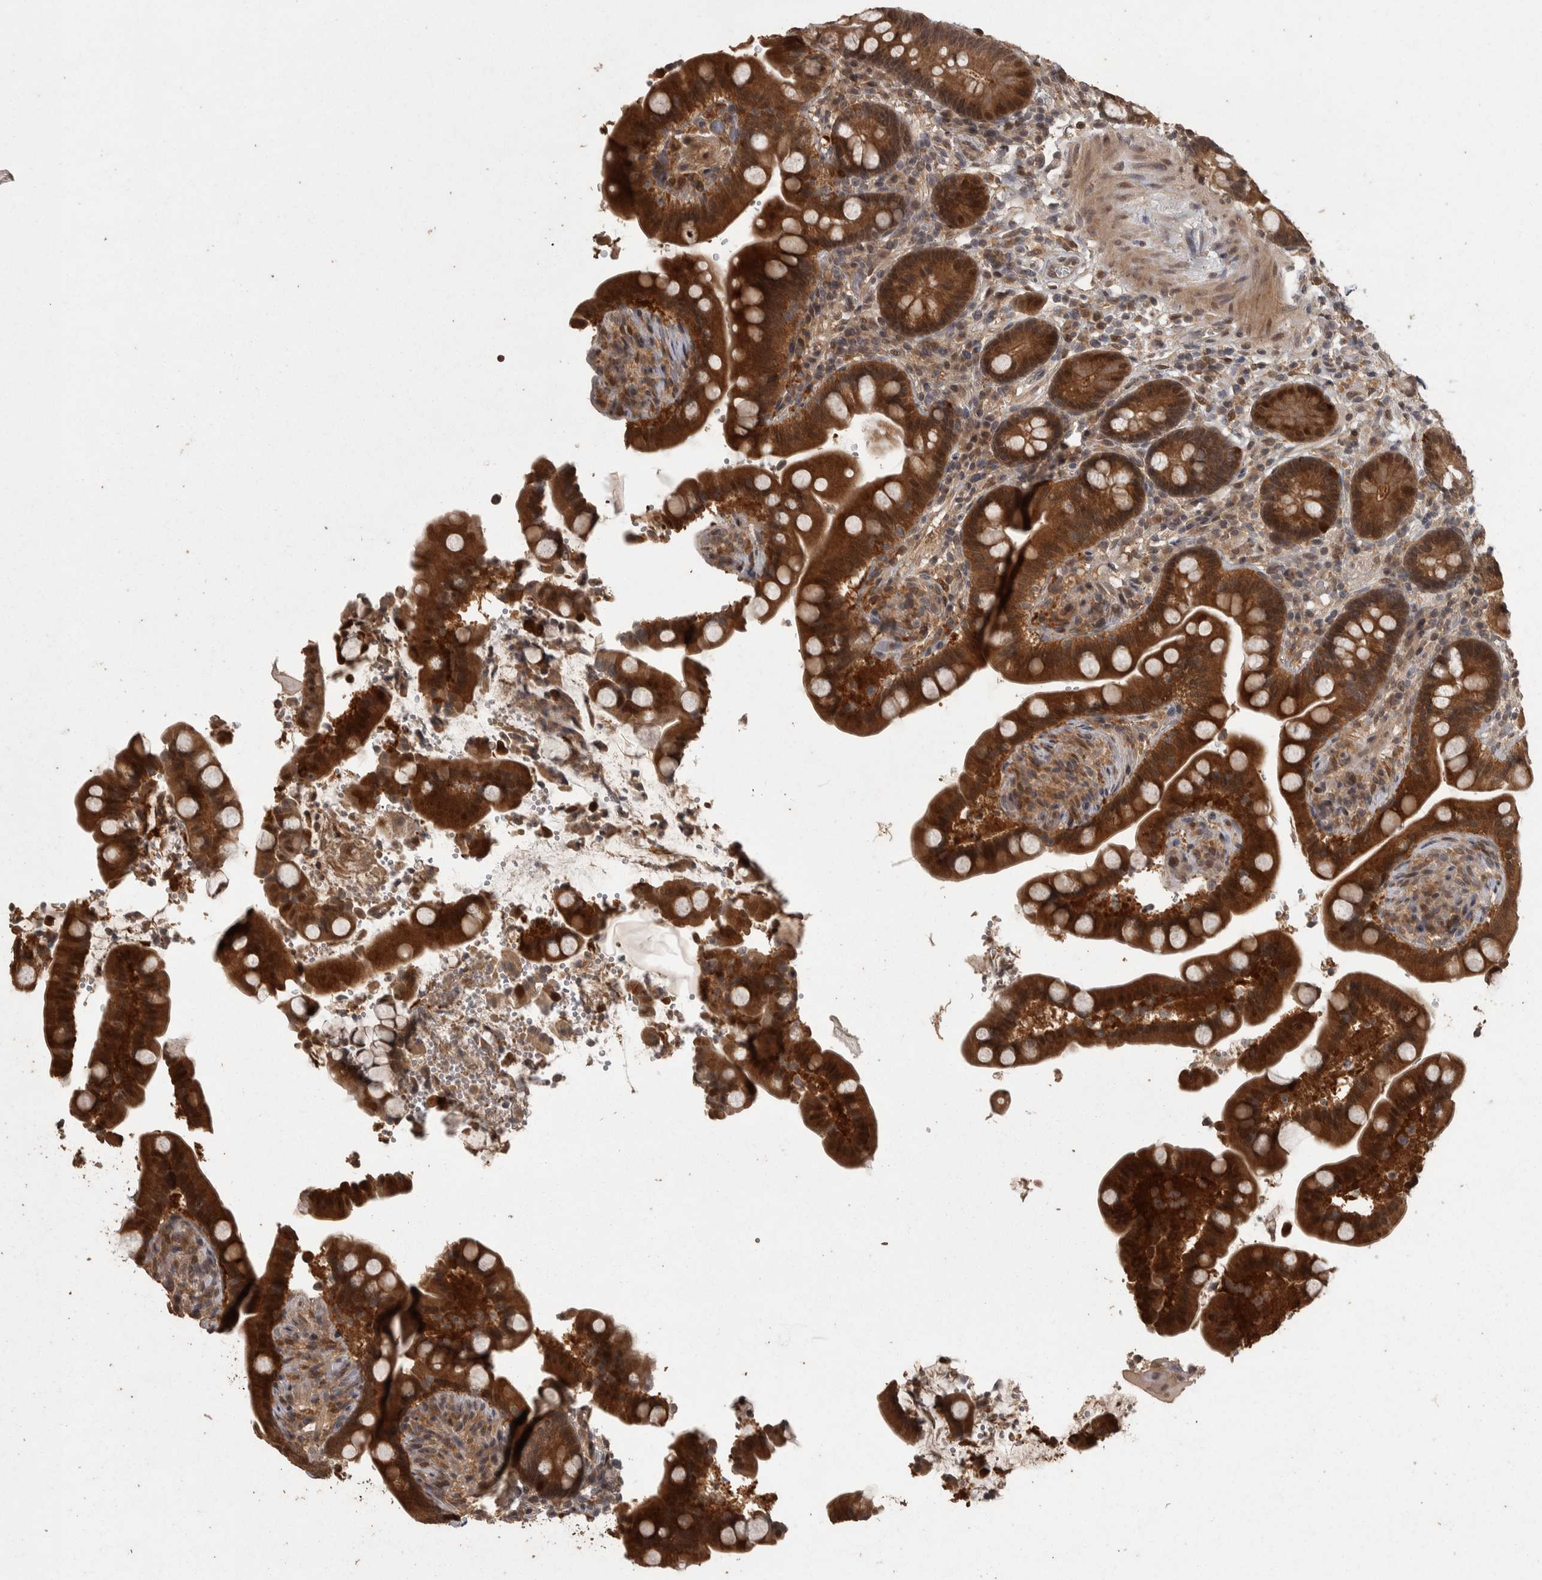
{"staining": {"intensity": "moderate", "quantity": ">75%", "location": "cytoplasmic/membranous"}, "tissue": "colon", "cell_type": "Endothelial cells", "image_type": "normal", "snomed": [{"axis": "morphology", "description": "Normal tissue, NOS"}, {"axis": "topography", "description": "Smooth muscle"}, {"axis": "topography", "description": "Colon"}], "caption": "This micrograph exhibits unremarkable colon stained with IHC to label a protein in brown. The cytoplasmic/membranous of endothelial cells show moderate positivity for the protein. Nuclei are counter-stained blue.", "gene": "ACO1", "patient": {"sex": "male", "age": 73}}